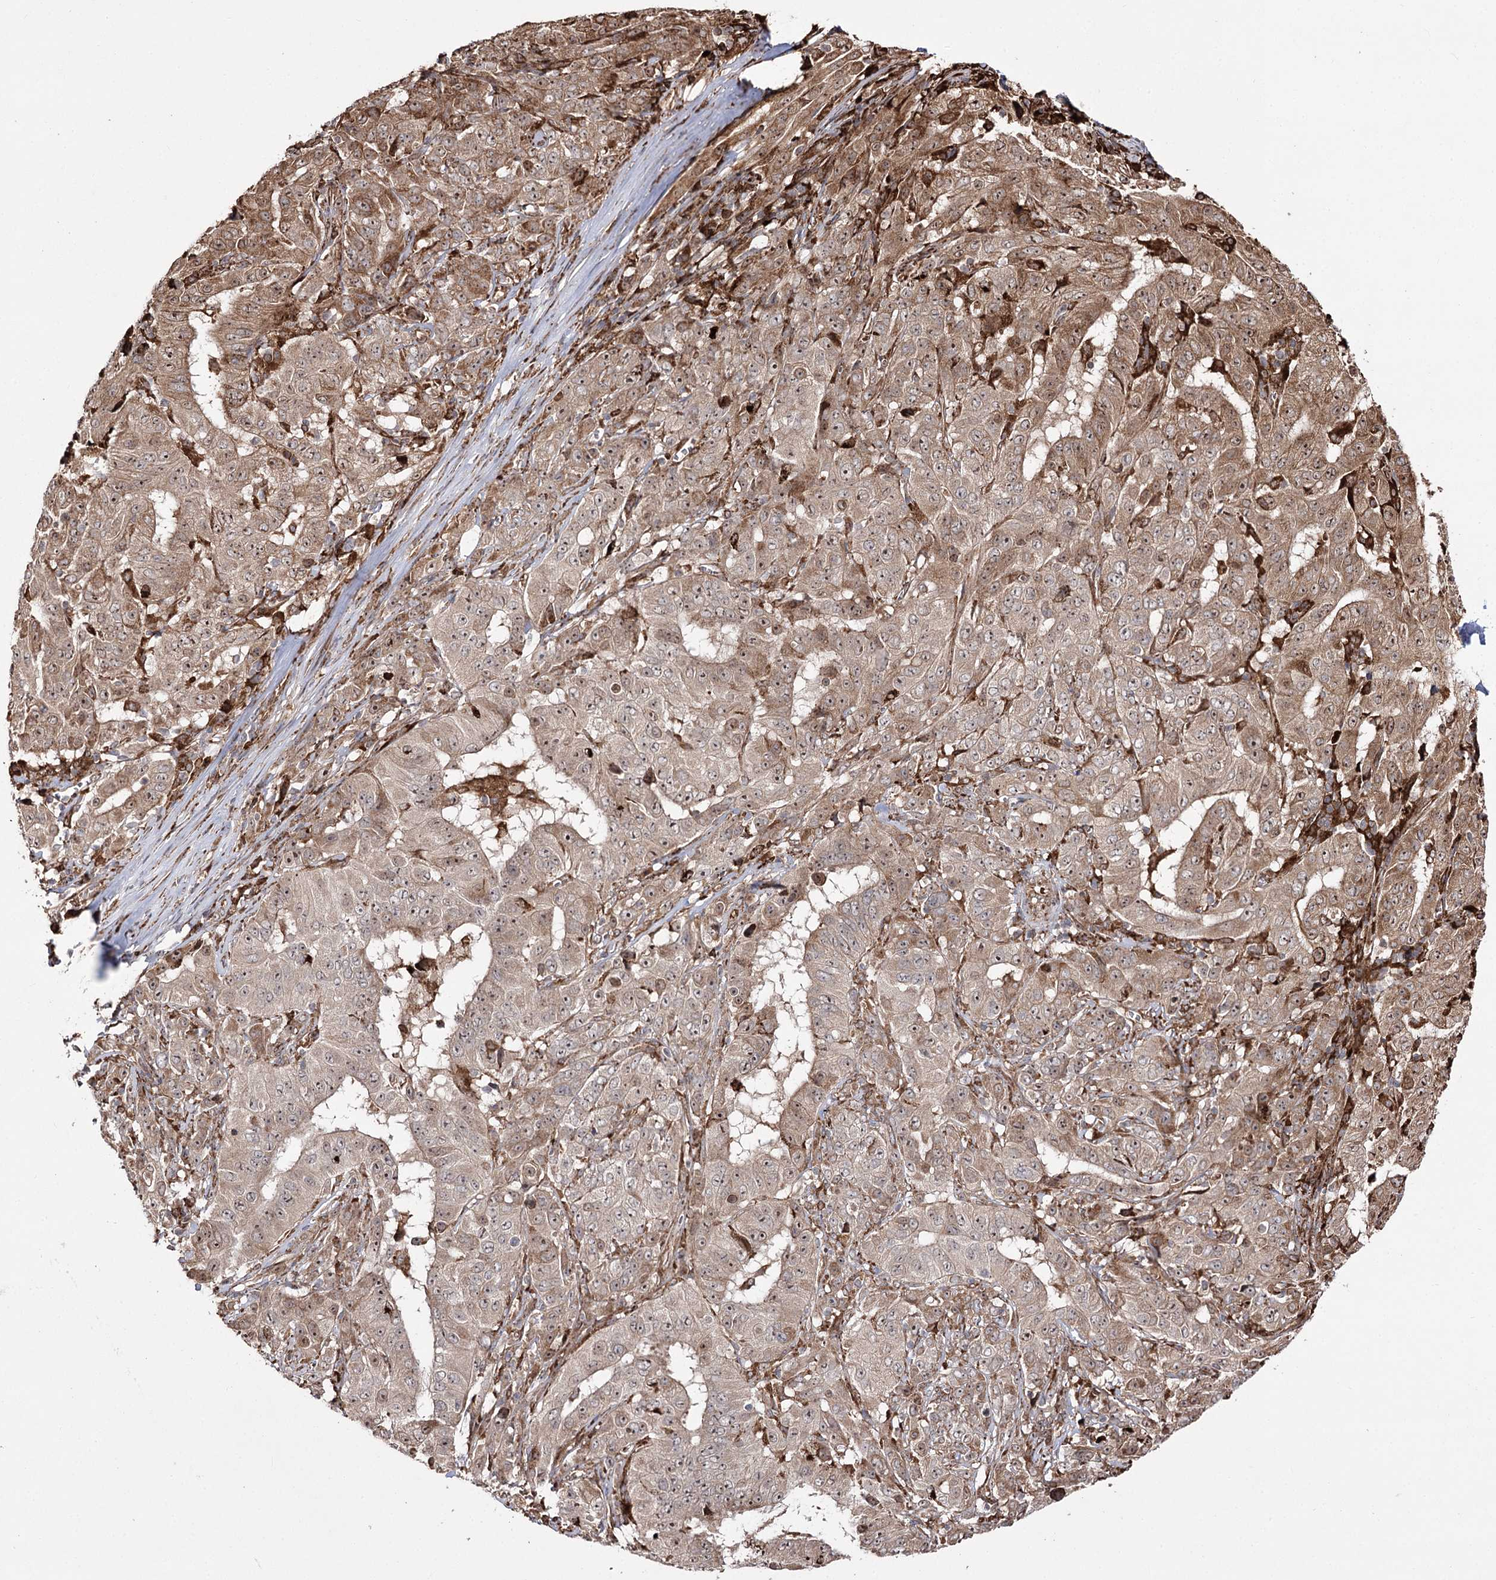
{"staining": {"intensity": "moderate", "quantity": ">75%", "location": "cytoplasmic/membranous,nuclear"}, "tissue": "pancreatic cancer", "cell_type": "Tumor cells", "image_type": "cancer", "snomed": [{"axis": "morphology", "description": "Adenocarcinoma, NOS"}, {"axis": "topography", "description": "Pancreas"}], "caption": "This is a photomicrograph of immunohistochemistry (IHC) staining of pancreatic adenocarcinoma, which shows moderate expression in the cytoplasmic/membranous and nuclear of tumor cells.", "gene": "FANCL", "patient": {"sex": "male", "age": 63}}